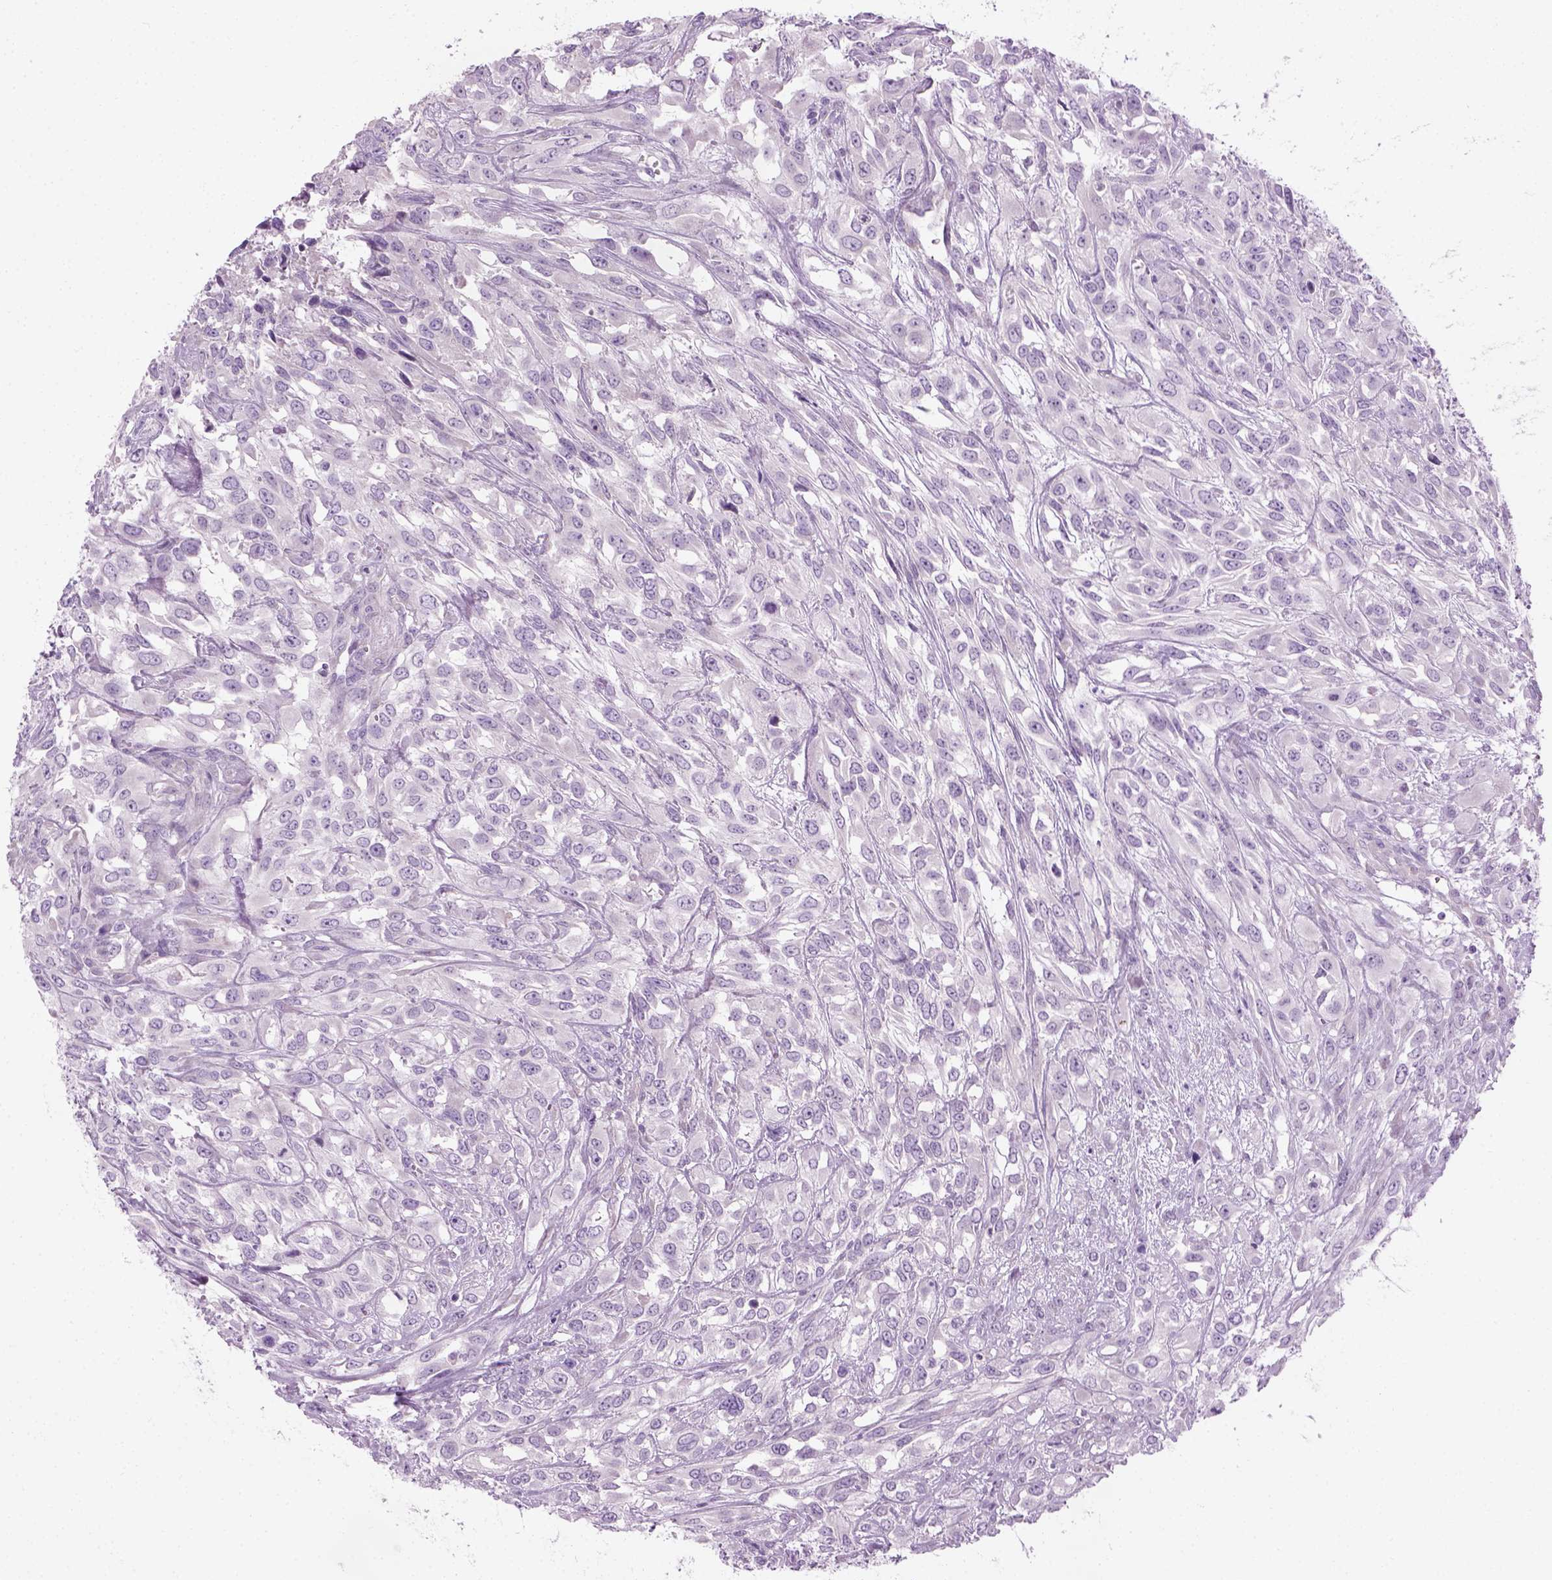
{"staining": {"intensity": "negative", "quantity": "none", "location": "none"}, "tissue": "urothelial cancer", "cell_type": "Tumor cells", "image_type": "cancer", "snomed": [{"axis": "morphology", "description": "Urothelial carcinoma, High grade"}, {"axis": "topography", "description": "Urinary bladder"}], "caption": "Human urothelial carcinoma (high-grade) stained for a protein using immunohistochemistry (IHC) shows no staining in tumor cells.", "gene": "CIBAR2", "patient": {"sex": "male", "age": 67}}